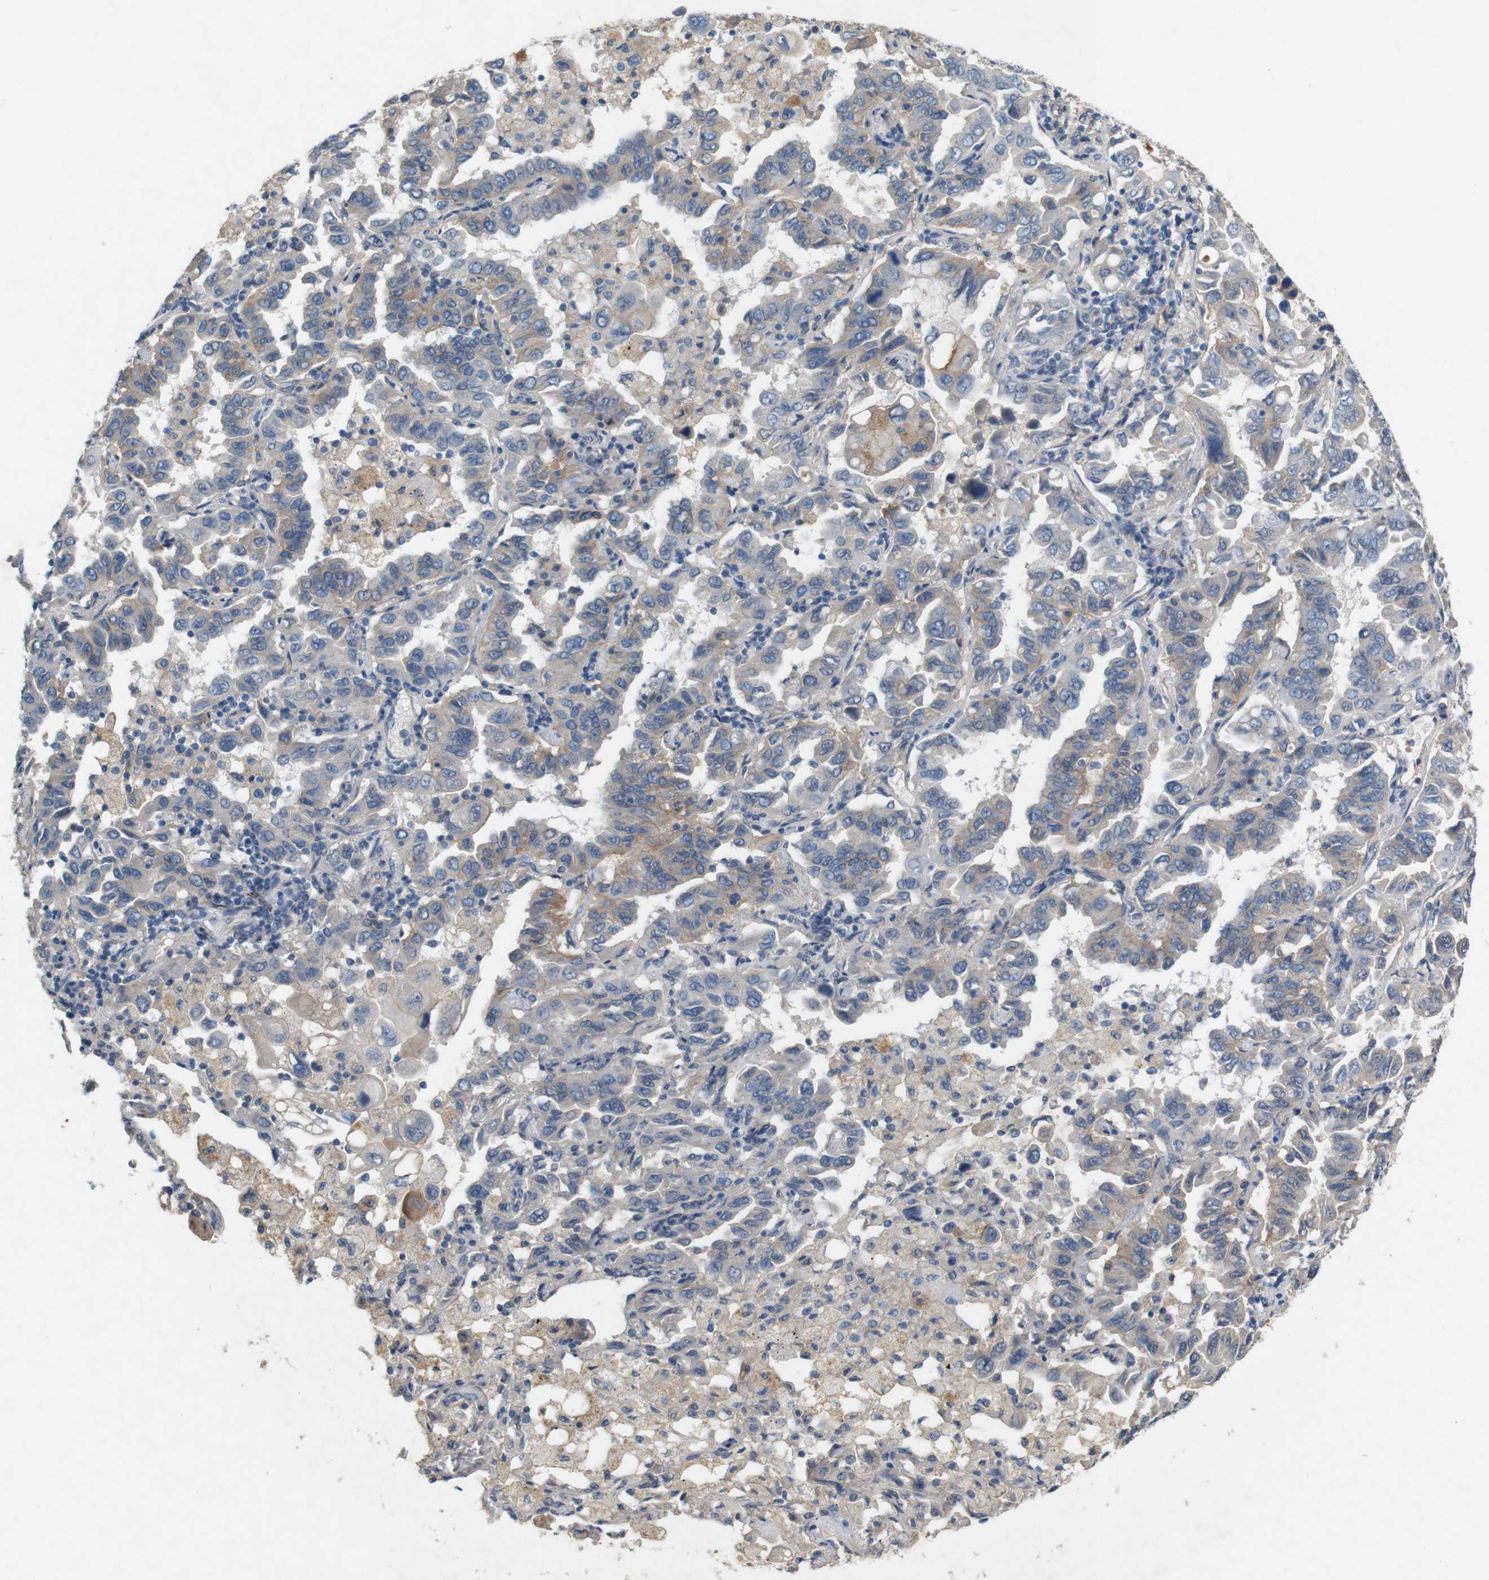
{"staining": {"intensity": "weak", "quantity": "25%-75%", "location": "cytoplasmic/membranous"}, "tissue": "lung cancer", "cell_type": "Tumor cells", "image_type": "cancer", "snomed": [{"axis": "morphology", "description": "Adenocarcinoma, NOS"}, {"axis": "topography", "description": "Lung"}], "caption": "Immunohistochemistry image of neoplastic tissue: human lung cancer stained using immunohistochemistry (IHC) displays low levels of weak protein expression localized specifically in the cytoplasmic/membranous of tumor cells, appearing as a cytoplasmic/membranous brown color.", "gene": "PVR", "patient": {"sex": "male", "age": 64}}